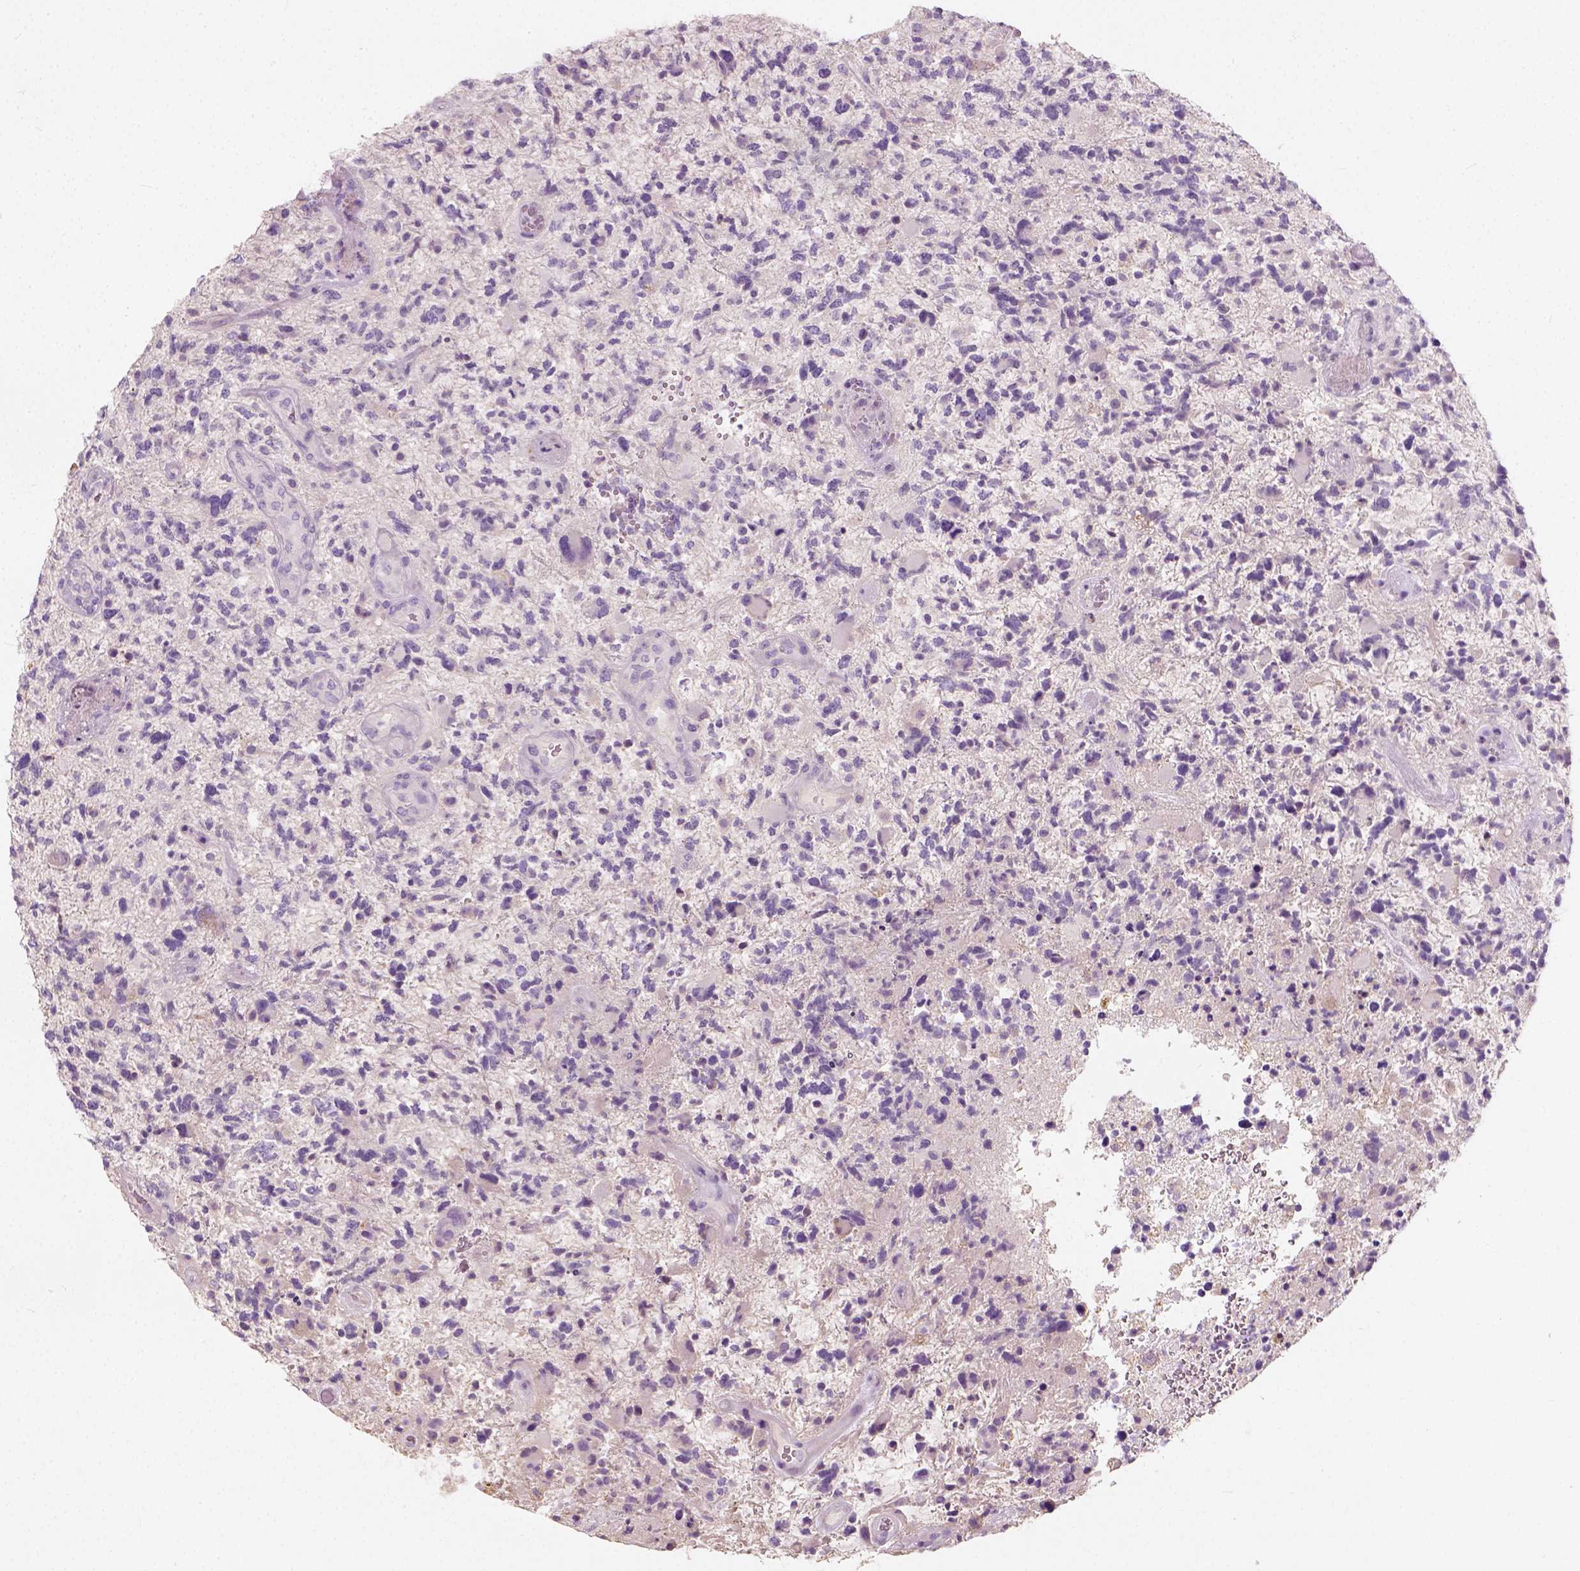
{"staining": {"intensity": "negative", "quantity": "none", "location": "none"}, "tissue": "glioma", "cell_type": "Tumor cells", "image_type": "cancer", "snomed": [{"axis": "morphology", "description": "Glioma, malignant, High grade"}, {"axis": "topography", "description": "Brain"}], "caption": "An immunohistochemistry (IHC) micrograph of glioma is shown. There is no staining in tumor cells of glioma.", "gene": "DHCR24", "patient": {"sex": "female", "age": 71}}